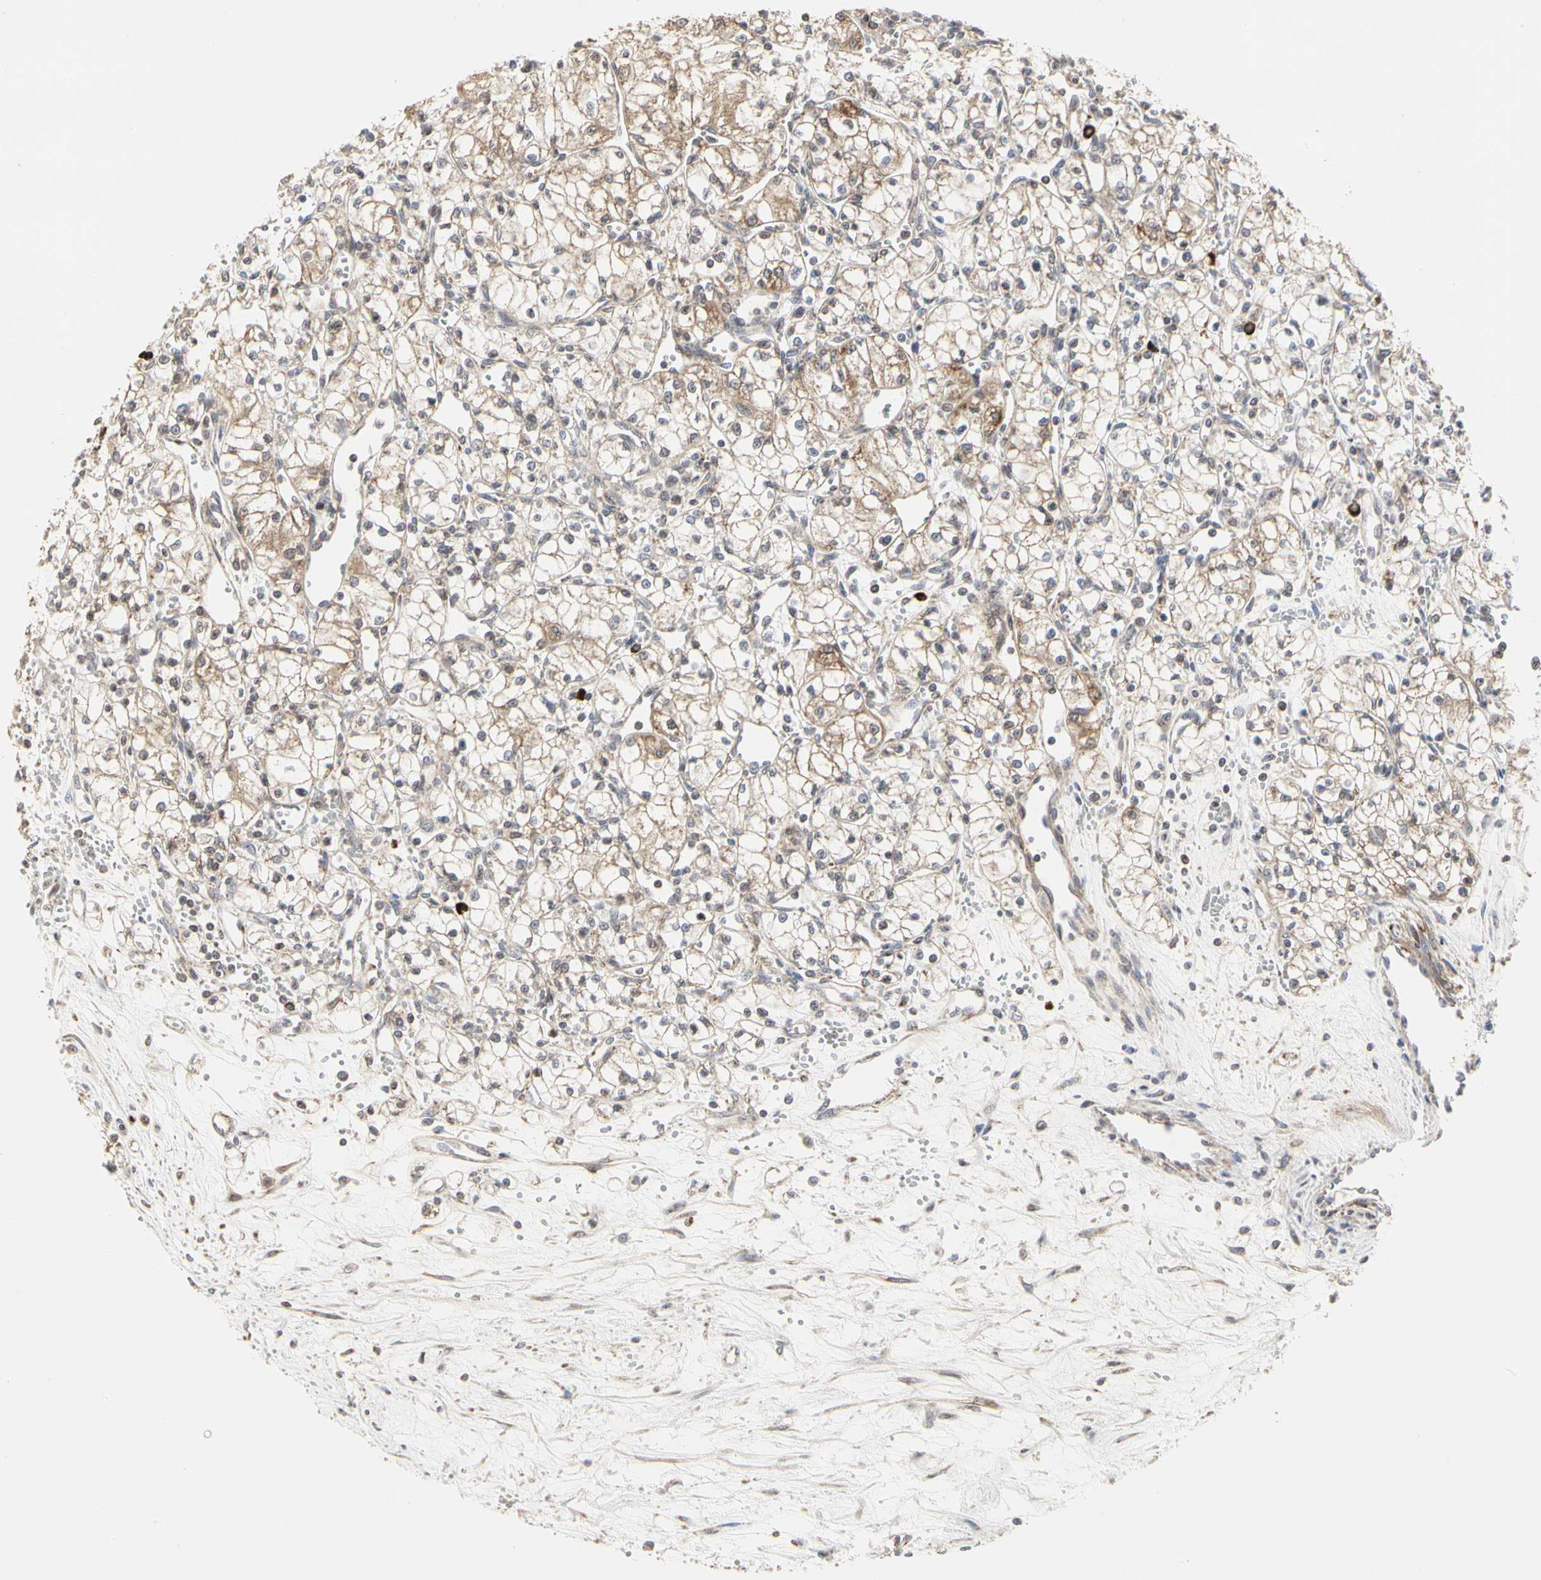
{"staining": {"intensity": "moderate", "quantity": "<25%", "location": "cytoplasmic/membranous"}, "tissue": "renal cancer", "cell_type": "Tumor cells", "image_type": "cancer", "snomed": [{"axis": "morphology", "description": "Normal tissue, NOS"}, {"axis": "morphology", "description": "Adenocarcinoma, NOS"}, {"axis": "topography", "description": "Kidney"}], "caption": "Protein staining of adenocarcinoma (renal) tissue shows moderate cytoplasmic/membranous staining in about <25% of tumor cells. The protein of interest is stained brown, and the nuclei are stained in blue (DAB (3,3'-diaminobenzidine) IHC with brightfield microscopy, high magnification).", "gene": "TSKU", "patient": {"sex": "male", "age": 59}}